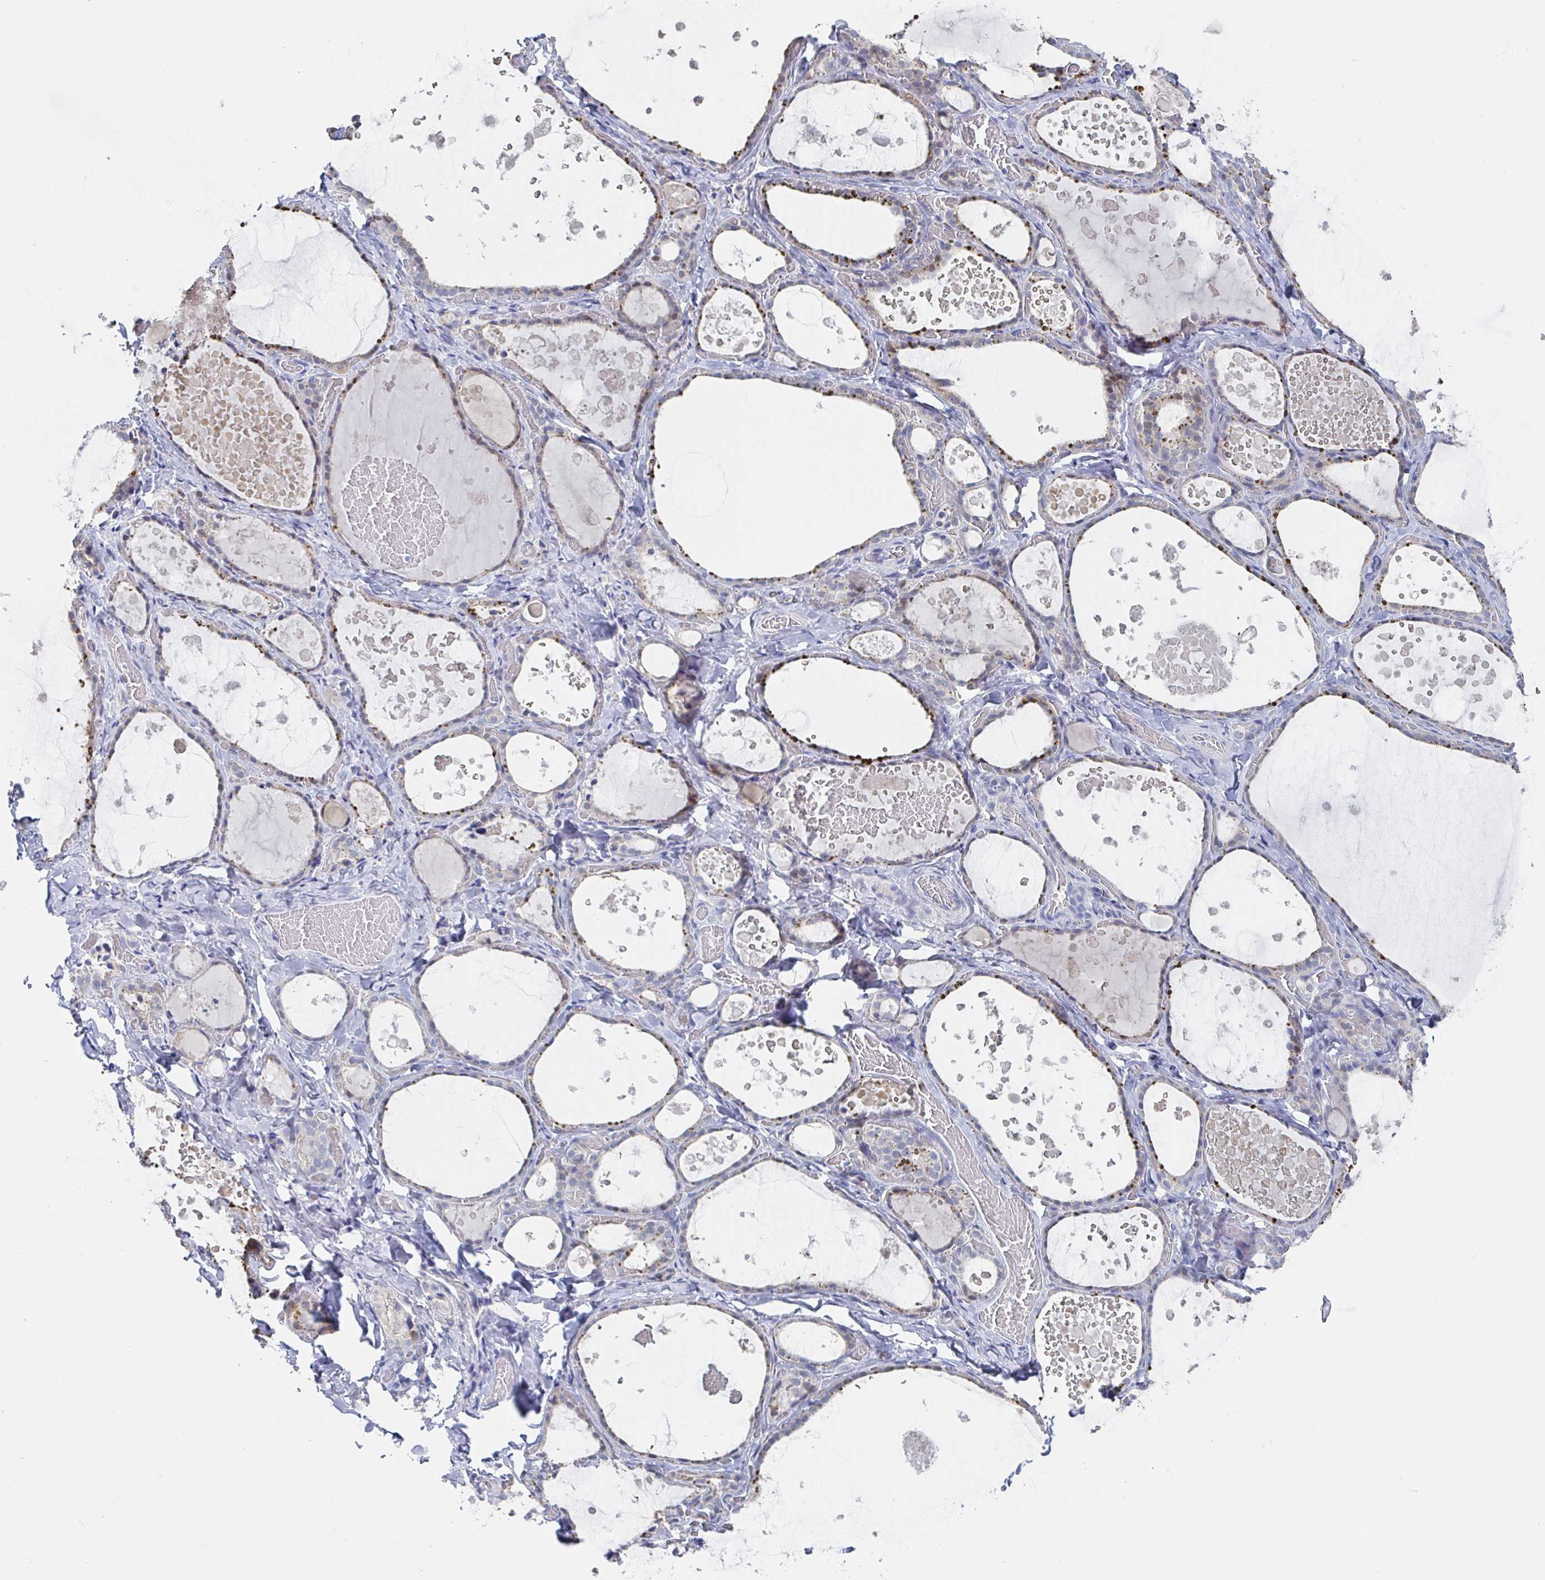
{"staining": {"intensity": "moderate", "quantity": "<25%", "location": "cytoplasmic/membranous"}, "tissue": "thyroid gland", "cell_type": "Glandular cells", "image_type": "normal", "snomed": [{"axis": "morphology", "description": "Normal tissue, NOS"}, {"axis": "topography", "description": "Thyroid gland"}], "caption": "Human thyroid gland stained for a protein (brown) reveals moderate cytoplasmic/membranous positive positivity in about <25% of glandular cells.", "gene": "ZNF100", "patient": {"sex": "female", "age": 56}}